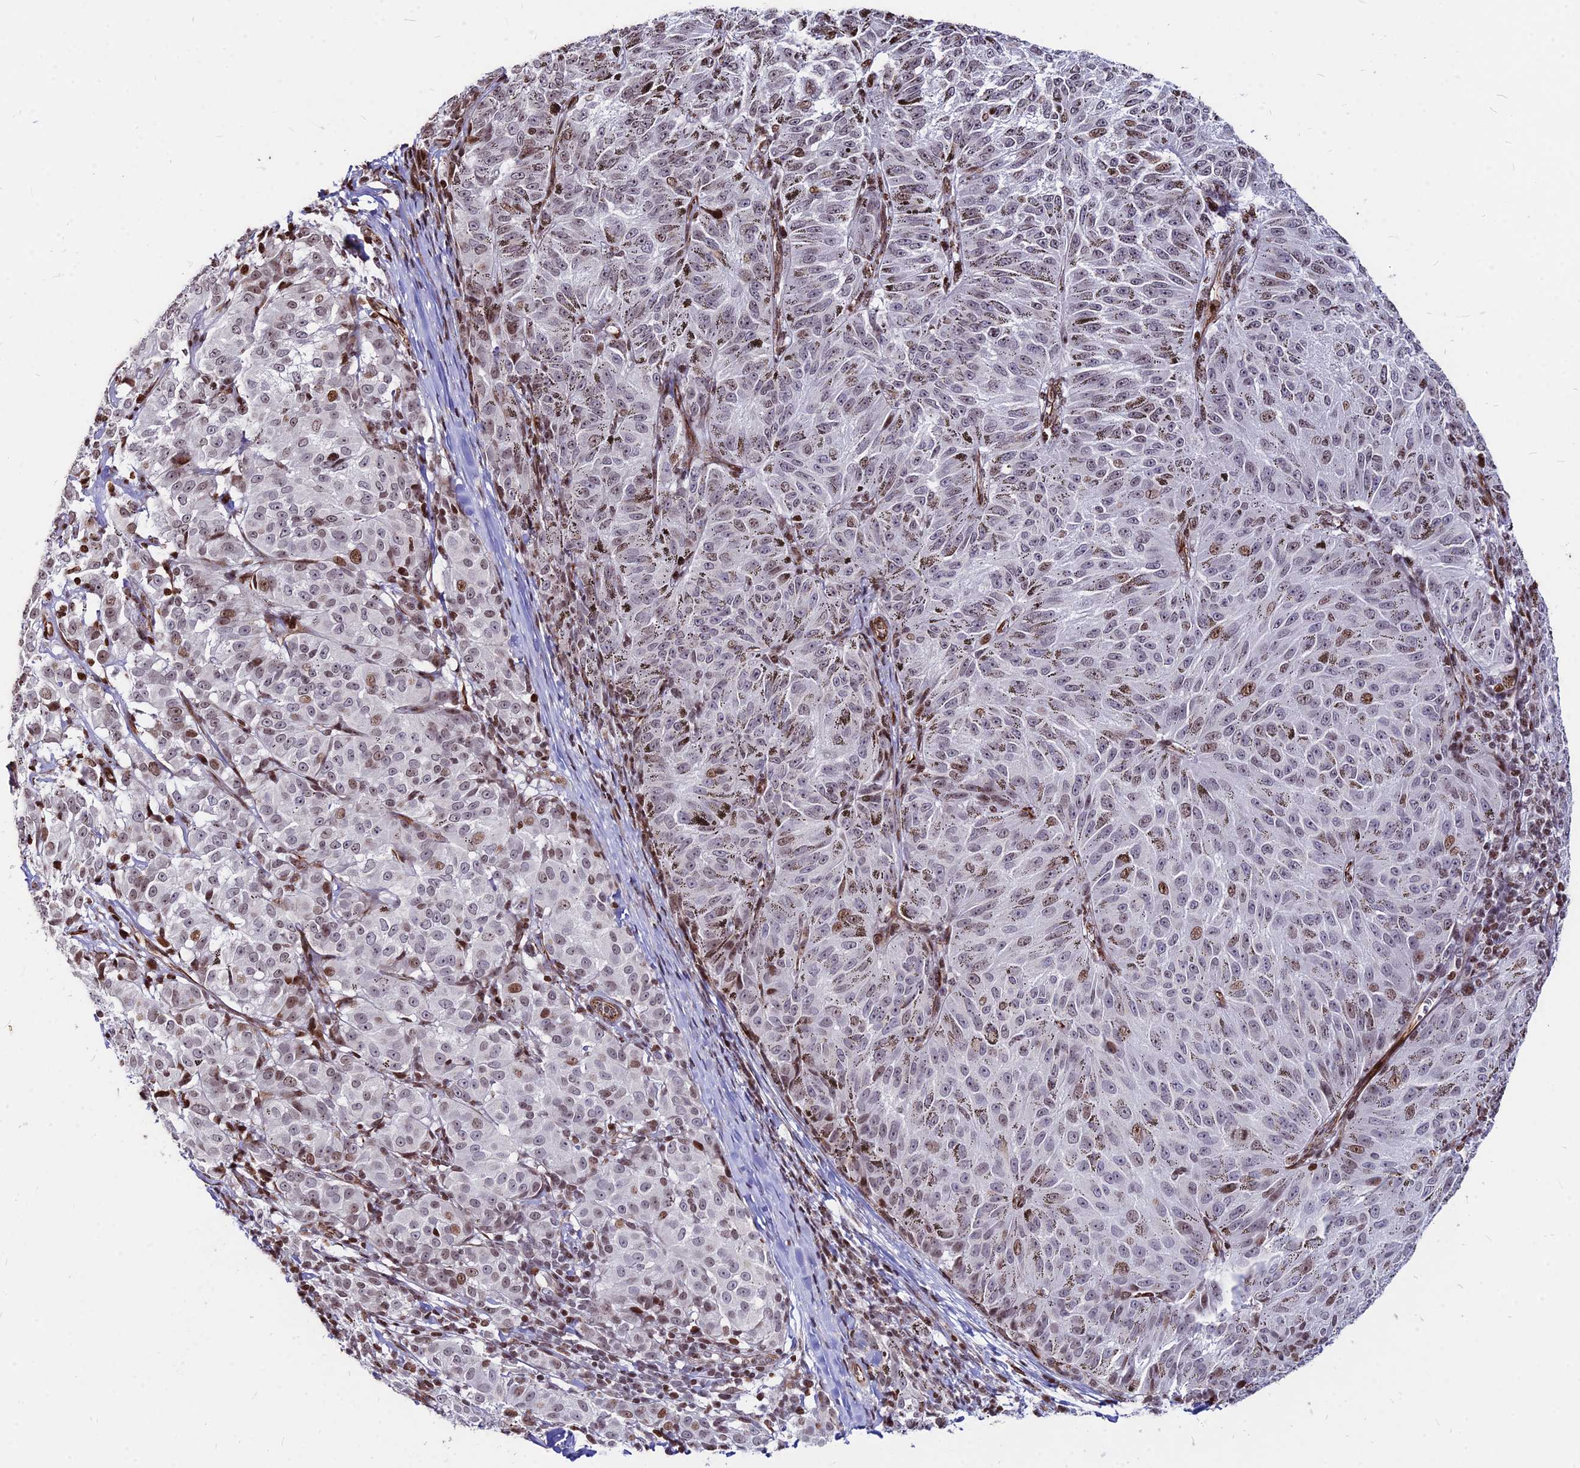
{"staining": {"intensity": "weak", "quantity": ">75%", "location": "nuclear"}, "tissue": "melanoma", "cell_type": "Tumor cells", "image_type": "cancer", "snomed": [{"axis": "morphology", "description": "Malignant melanoma, NOS"}, {"axis": "topography", "description": "Skin"}], "caption": "Approximately >75% of tumor cells in malignant melanoma demonstrate weak nuclear protein staining as visualized by brown immunohistochemical staining.", "gene": "NYAP2", "patient": {"sex": "female", "age": 72}}